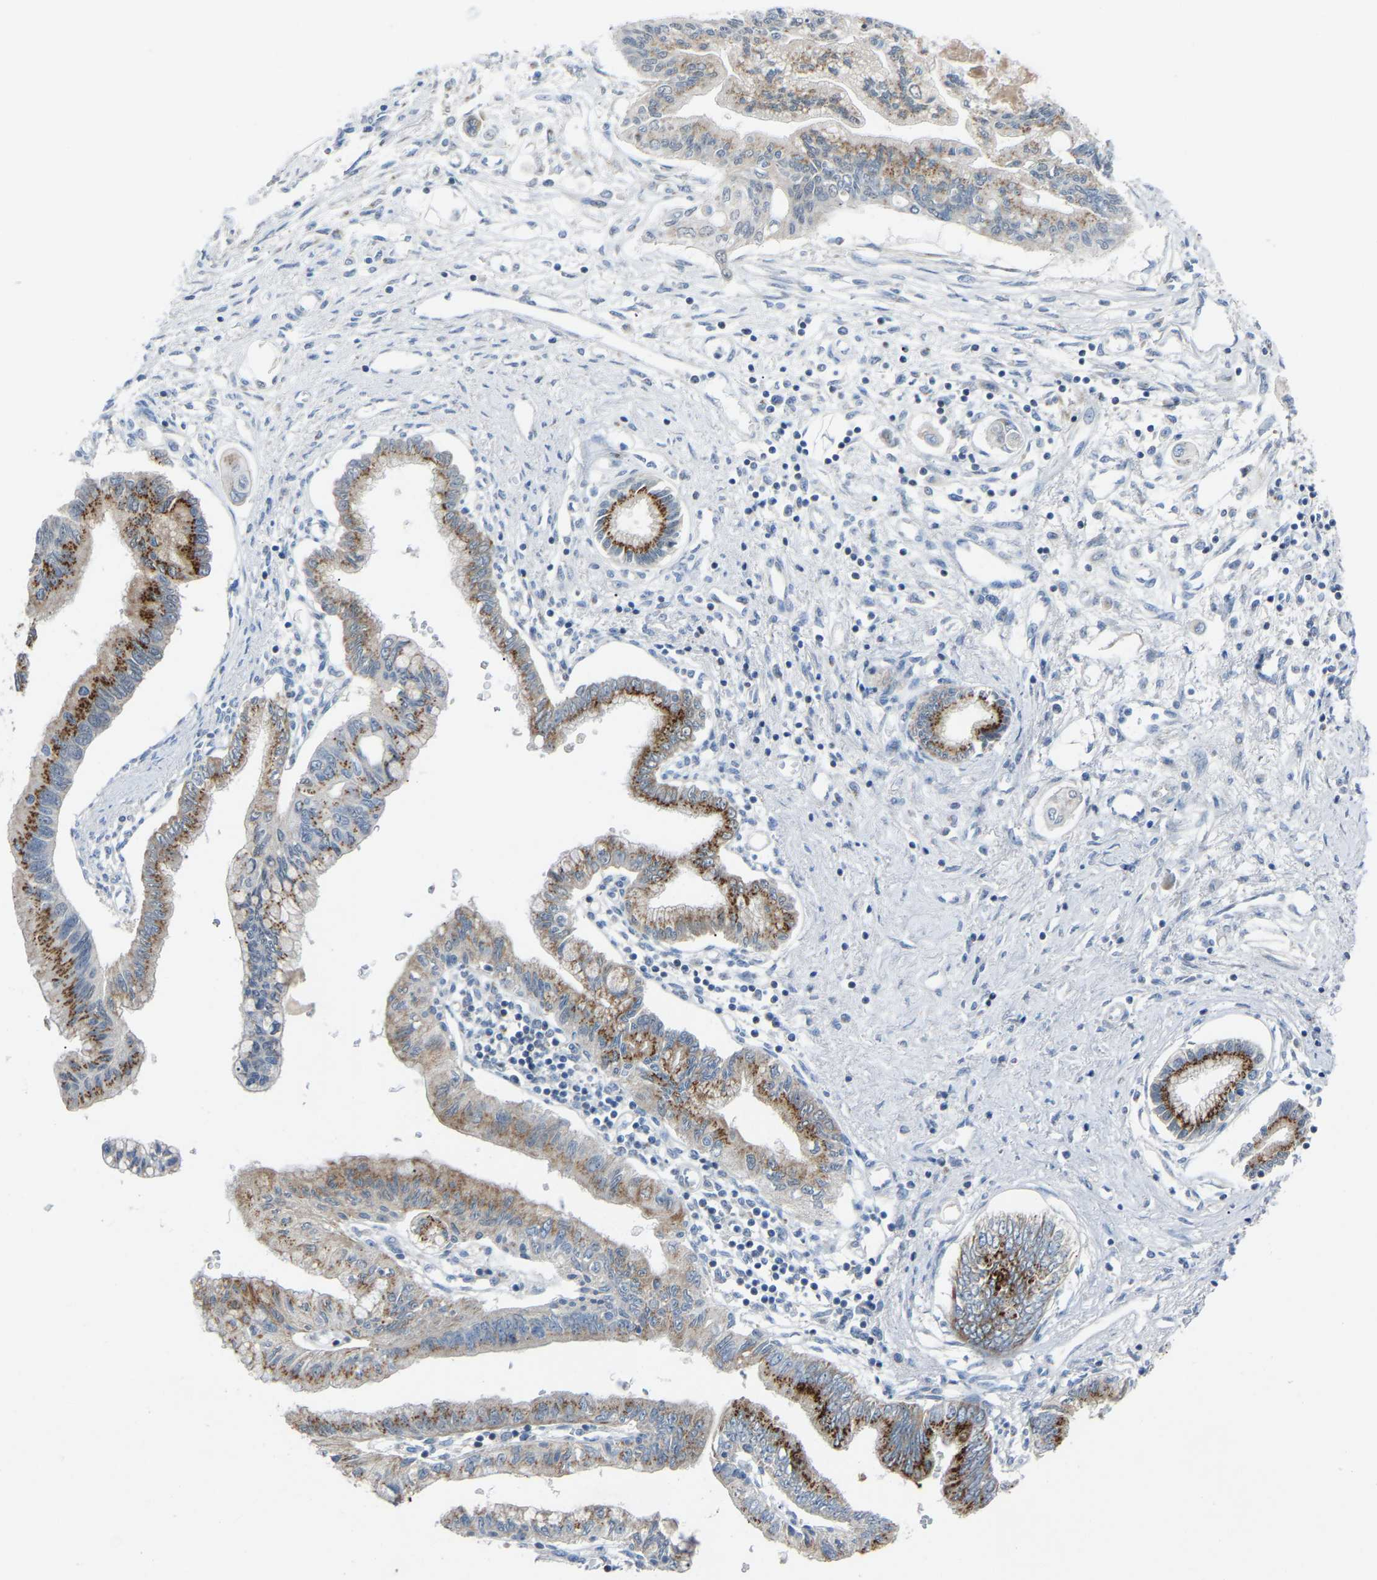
{"staining": {"intensity": "strong", "quantity": ">75%", "location": "cytoplasmic/membranous"}, "tissue": "pancreatic cancer", "cell_type": "Tumor cells", "image_type": "cancer", "snomed": [{"axis": "morphology", "description": "Adenocarcinoma, NOS"}, {"axis": "topography", "description": "Pancreas"}], "caption": "A photomicrograph of human pancreatic adenocarcinoma stained for a protein exhibits strong cytoplasmic/membranous brown staining in tumor cells. The staining is performed using DAB brown chromogen to label protein expression. The nuclei are counter-stained blue using hematoxylin.", "gene": "CANT1", "patient": {"sex": "female", "age": 77}}